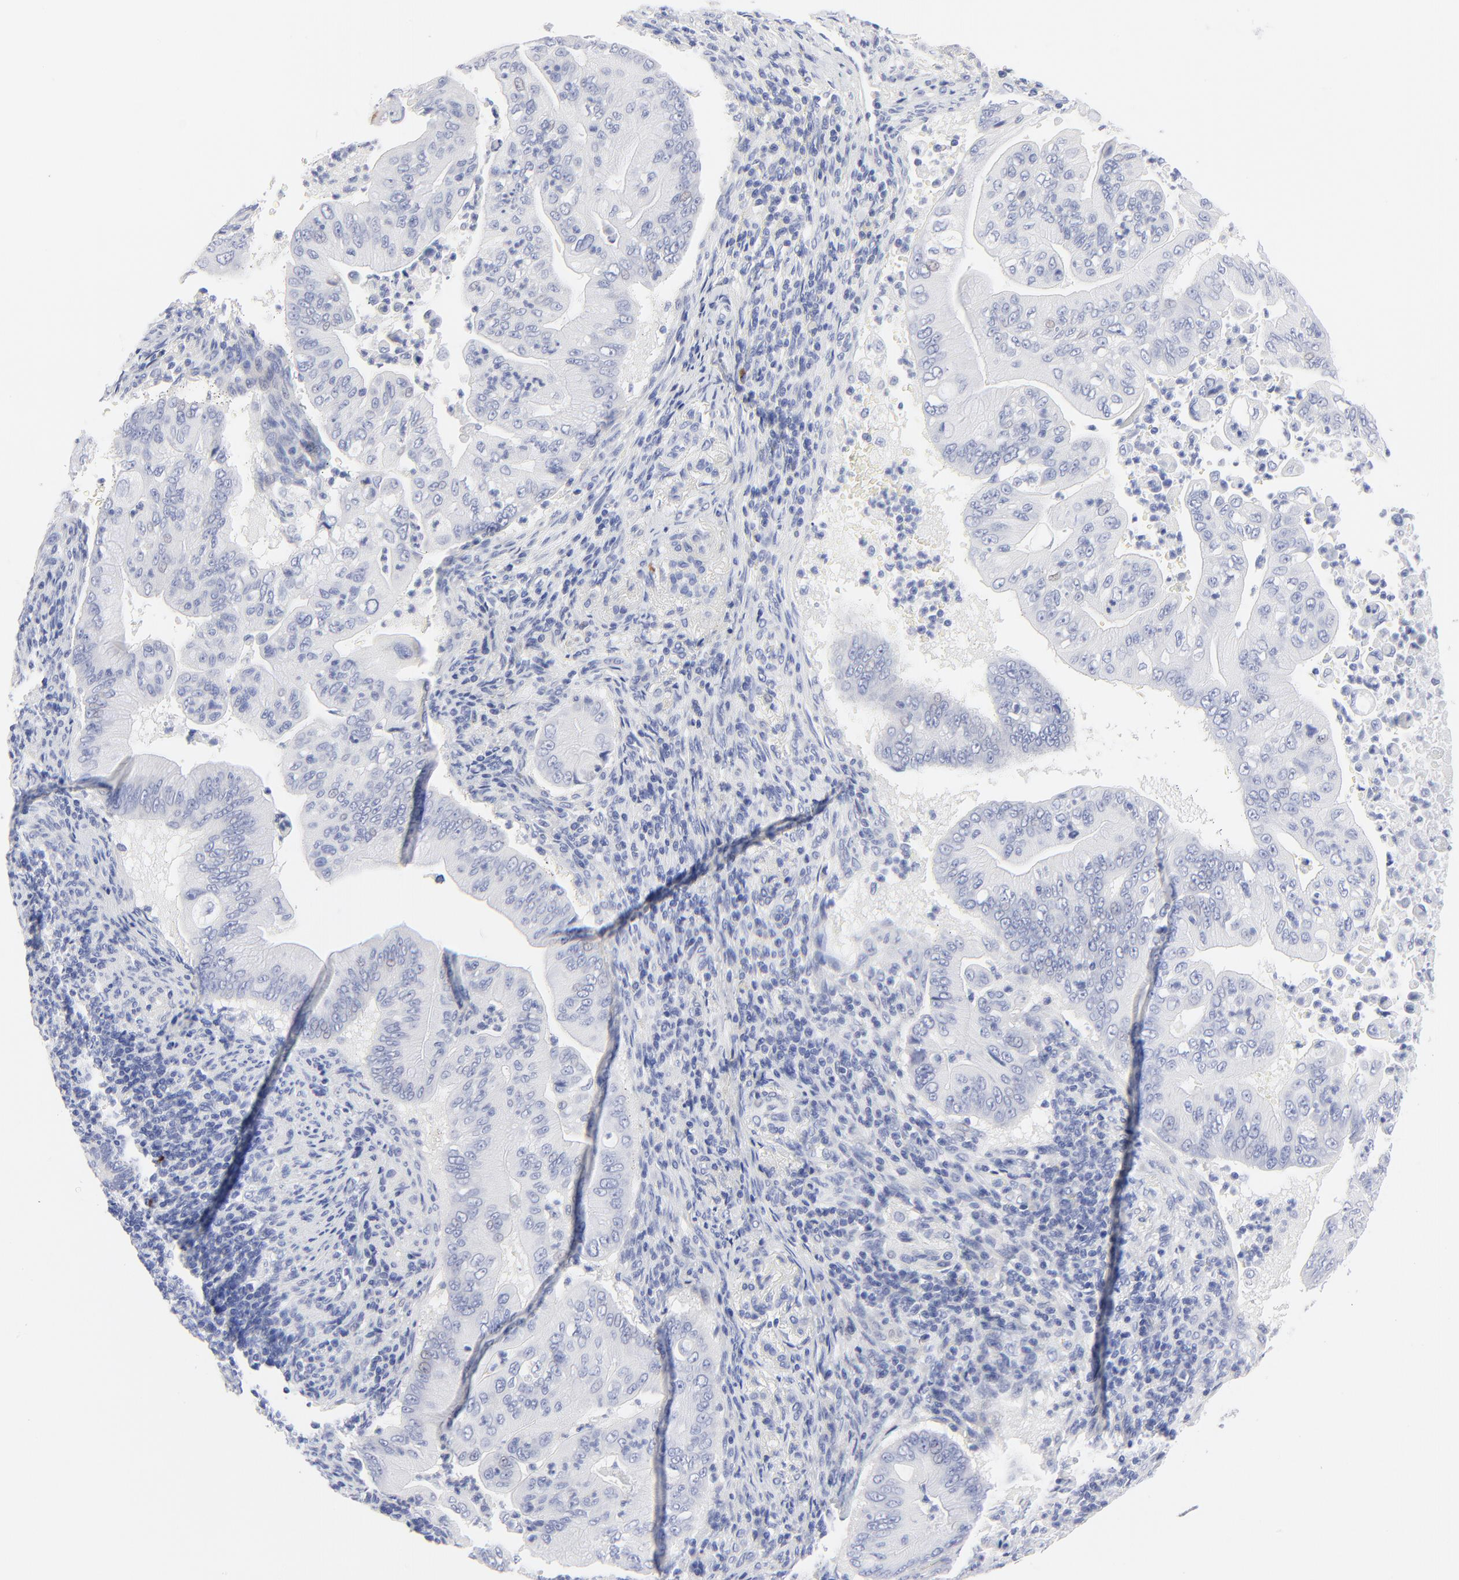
{"staining": {"intensity": "negative", "quantity": "none", "location": "none"}, "tissue": "pancreatic cancer", "cell_type": "Tumor cells", "image_type": "cancer", "snomed": [{"axis": "morphology", "description": "Adenocarcinoma, NOS"}, {"axis": "topography", "description": "Pancreas"}], "caption": "DAB (3,3'-diaminobenzidine) immunohistochemical staining of human pancreatic cancer (adenocarcinoma) shows no significant staining in tumor cells. (DAB (3,3'-diaminobenzidine) immunohistochemistry visualized using brightfield microscopy, high magnification).", "gene": "PSD3", "patient": {"sex": "male", "age": 62}}